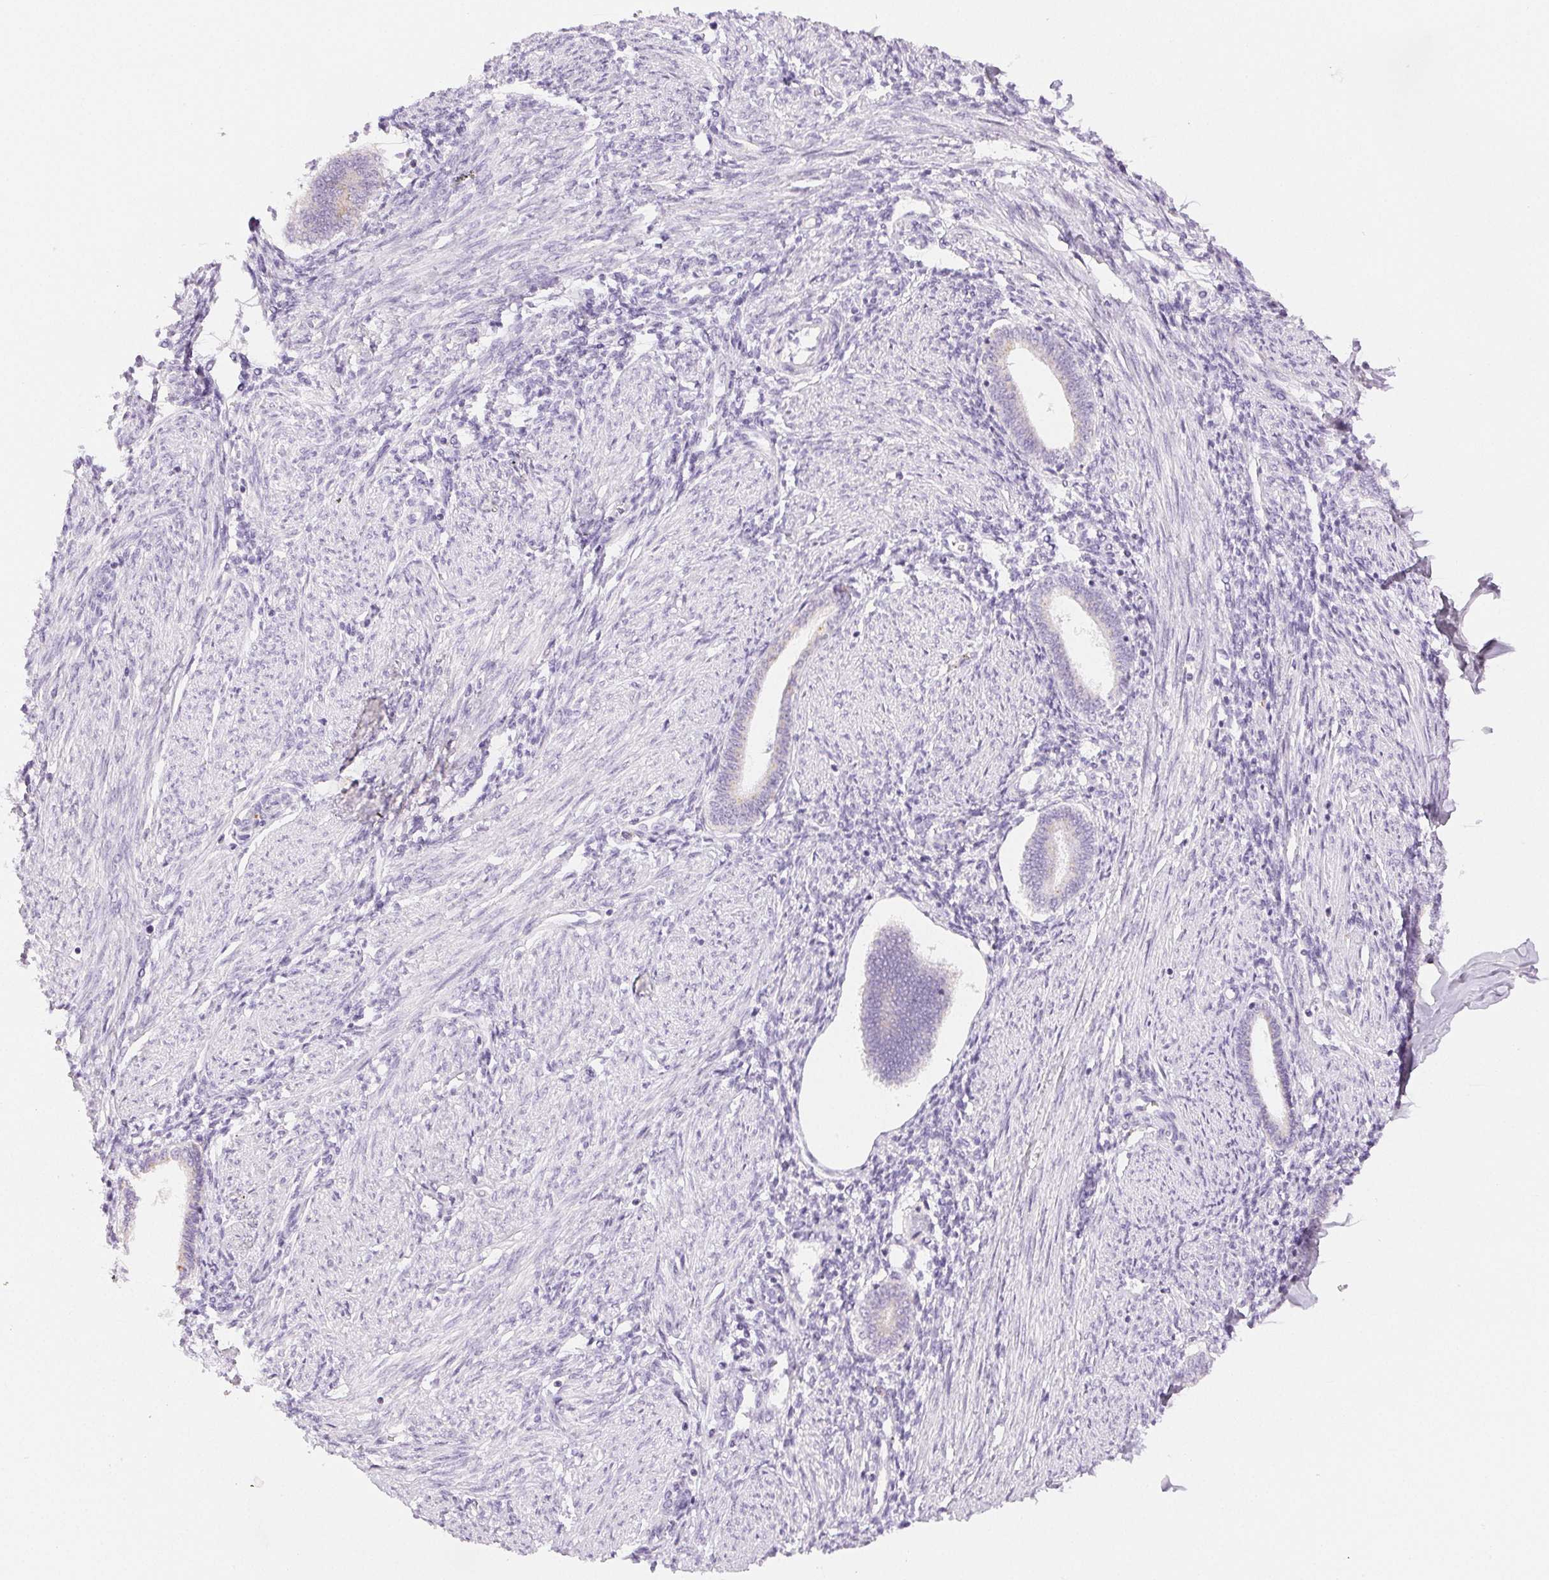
{"staining": {"intensity": "negative", "quantity": "none", "location": "none"}, "tissue": "endometrium", "cell_type": "Cells in endometrial stroma", "image_type": "normal", "snomed": [{"axis": "morphology", "description": "Normal tissue, NOS"}, {"axis": "topography", "description": "Endometrium"}], "caption": "High magnification brightfield microscopy of normal endometrium stained with DAB (brown) and counterstained with hematoxylin (blue): cells in endometrial stroma show no significant staining. (Stains: DAB immunohistochemistry with hematoxylin counter stain, Microscopy: brightfield microscopy at high magnification).", "gene": "SLC5A2", "patient": {"sex": "female", "age": 42}}